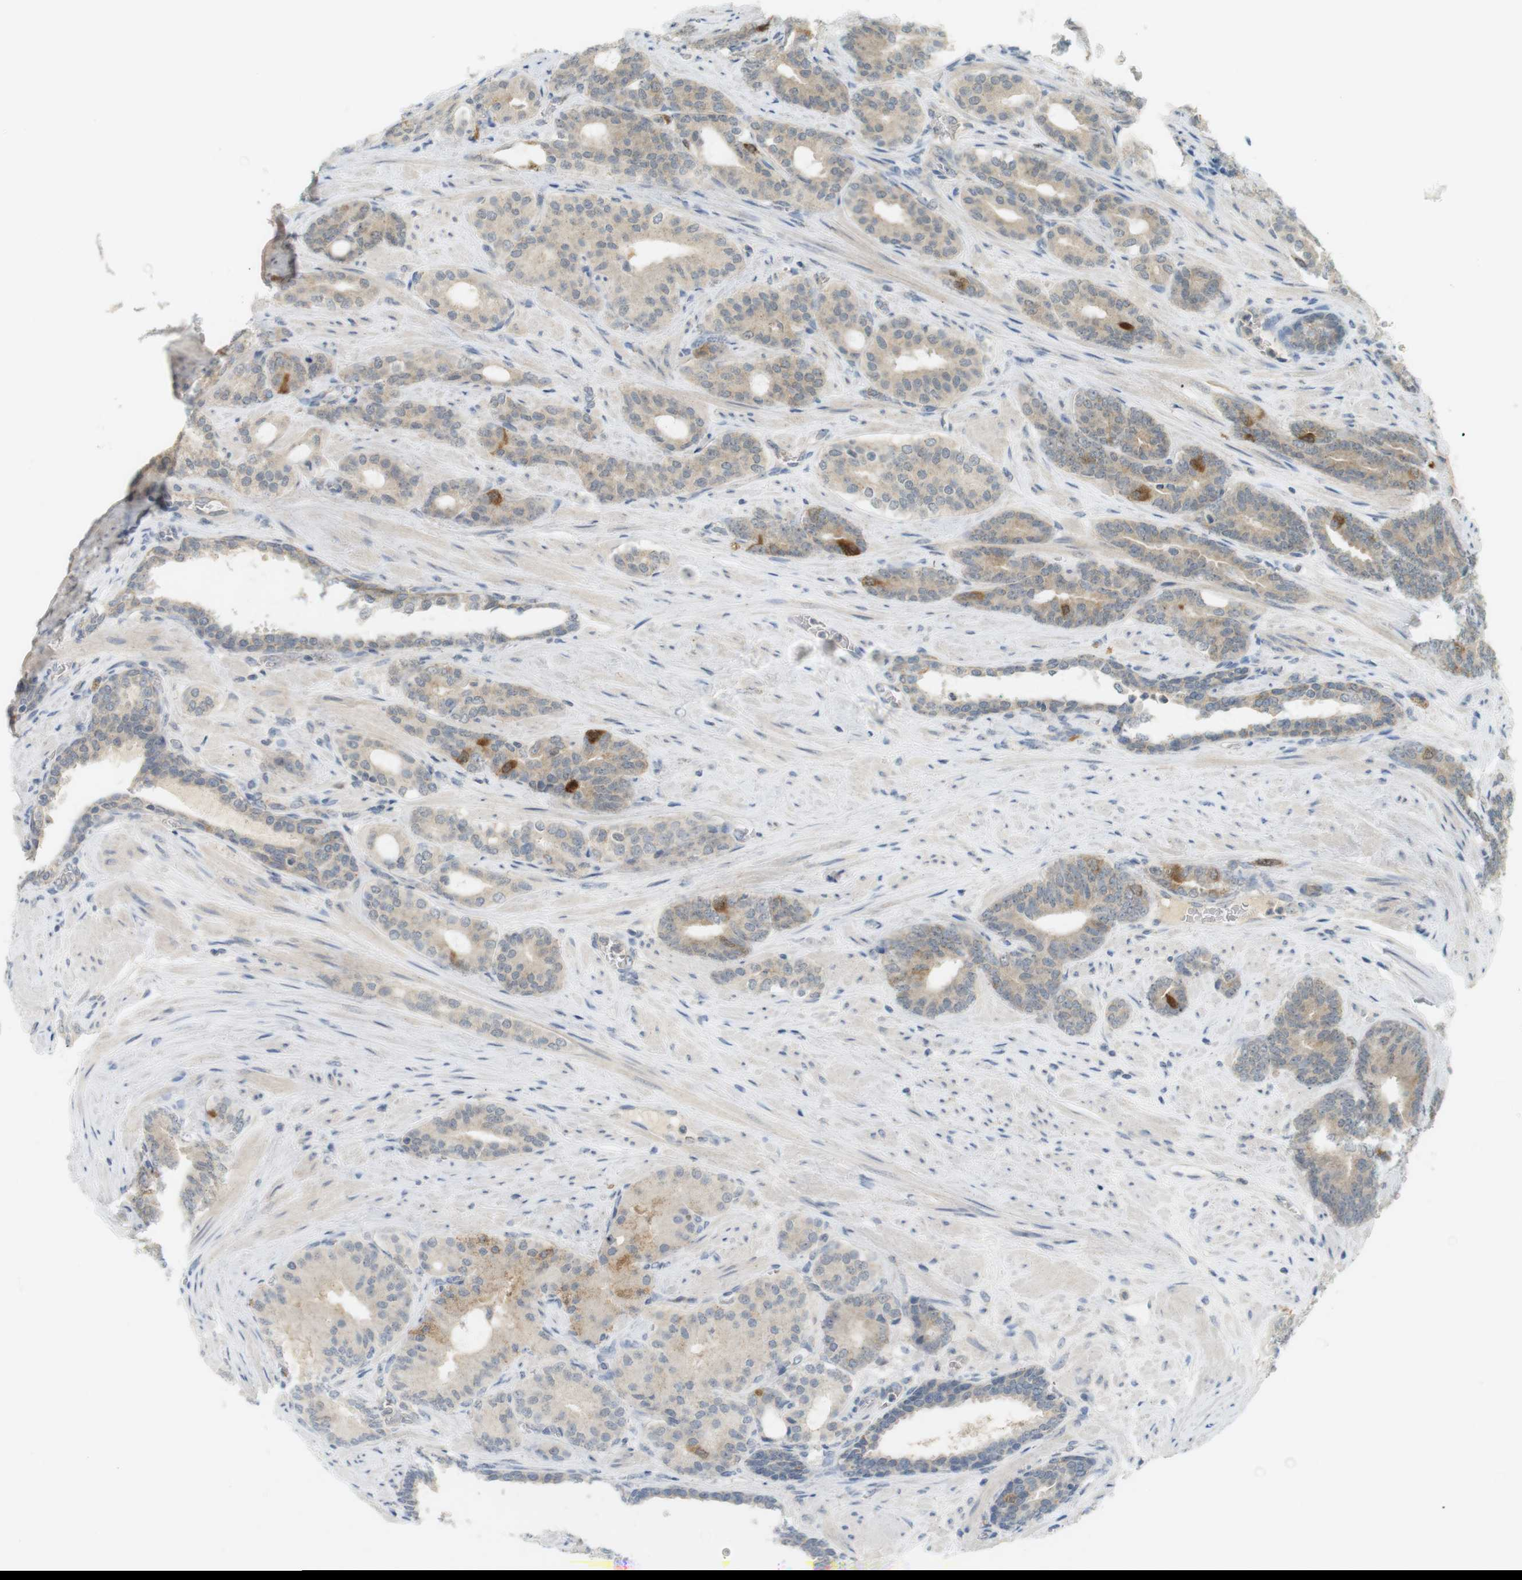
{"staining": {"intensity": "strong", "quantity": "<25%", "location": "cytoplasmic/membranous"}, "tissue": "prostate cancer", "cell_type": "Tumor cells", "image_type": "cancer", "snomed": [{"axis": "morphology", "description": "Adenocarcinoma, Low grade"}, {"axis": "topography", "description": "Prostate"}], "caption": "Brown immunohistochemical staining in adenocarcinoma (low-grade) (prostate) shows strong cytoplasmic/membranous staining in about <25% of tumor cells. (brown staining indicates protein expression, while blue staining denotes nuclei).", "gene": "TTK", "patient": {"sex": "male", "age": 63}}